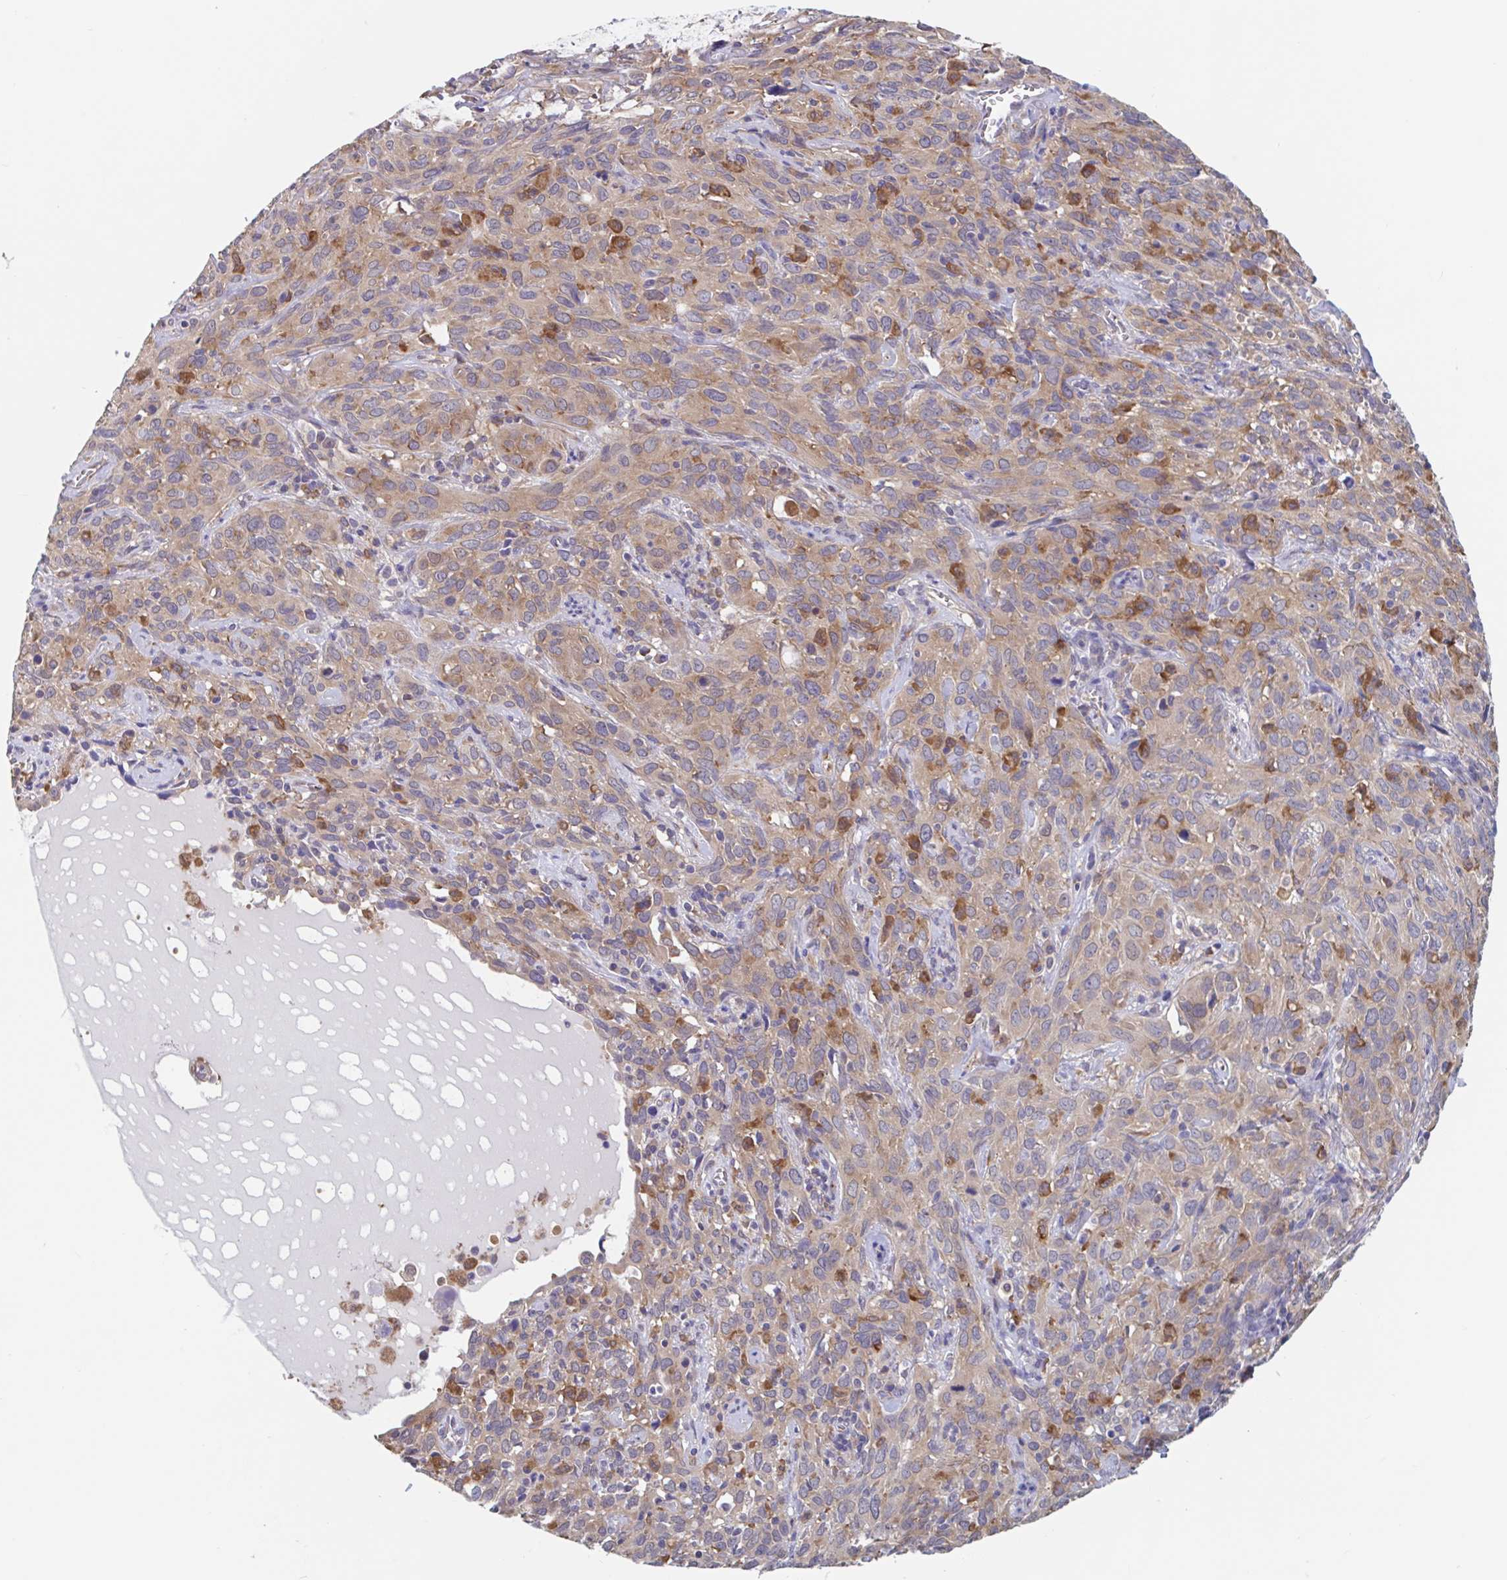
{"staining": {"intensity": "weak", "quantity": "25%-75%", "location": "cytoplasmic/membranous"}, "tissue": "cervical cancer", "cell_type": "Tumor cells", "image_type": "cancer", "snomed": [{"axis": "morphology", "description": "Normal tissue, NOS"}, {"axis": "morphology", "description": "Squamous cell carcinoma, NOS"}, {"axis": "topography", "description": "Cervix"}], "caption": "High-power microscopy captured an IHC photomicrograph of squamous cell carcinoma (cervical), revealing weak cytoplasmic/membranous positivity in about 25%-75% of tumor cells. (Stains: DAB in brown, nuclei in blue, Microscopy: brightfield microscopy at high magnification).", "gene": "SNX8", "patient": {"sex": "female", "age": 51}}